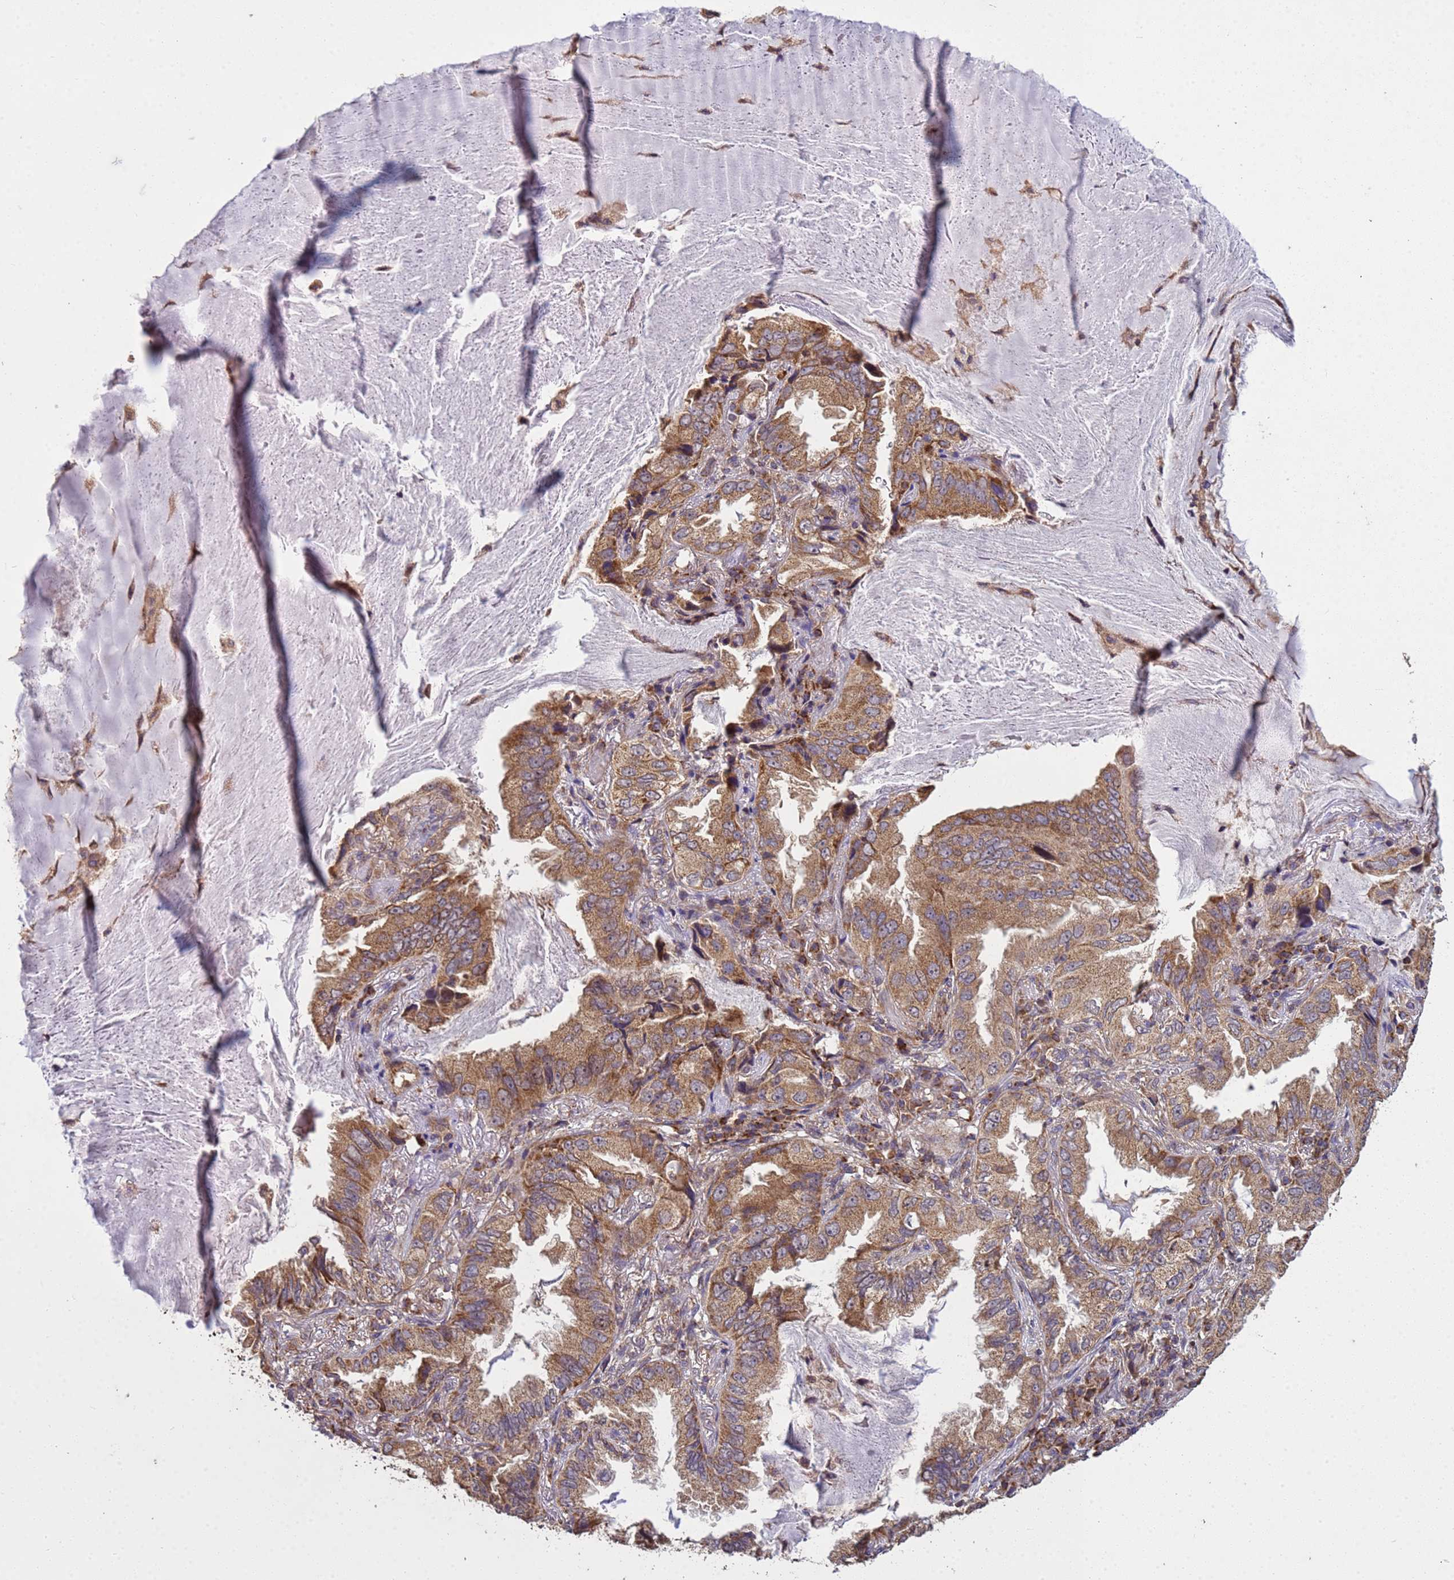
{"staining": {"intensity": "moderate", "quantity": ">75%", "location": "cytoplasmic/membranous"}, "tissue": "lung cancer", "cell_type": "Tumor cells", "image_type": "cancer", "snomed": [{"axis": "morphology", "description": "Adenocarcinoma, NOS"}, {"axis": "topography", "description": "Lung"}], "caption": "Immunohistochemistry image of neoplastic tissue: lung cancer stained using IHC reveals medium levels of moderate protein expression localized specifically in the cytoplasmic/membranous of tumor cells, appearing as a cytoplasmic/membranous brown color.", "gene": "P2RX7", "patient": {"sex": "female", "age": 69}}